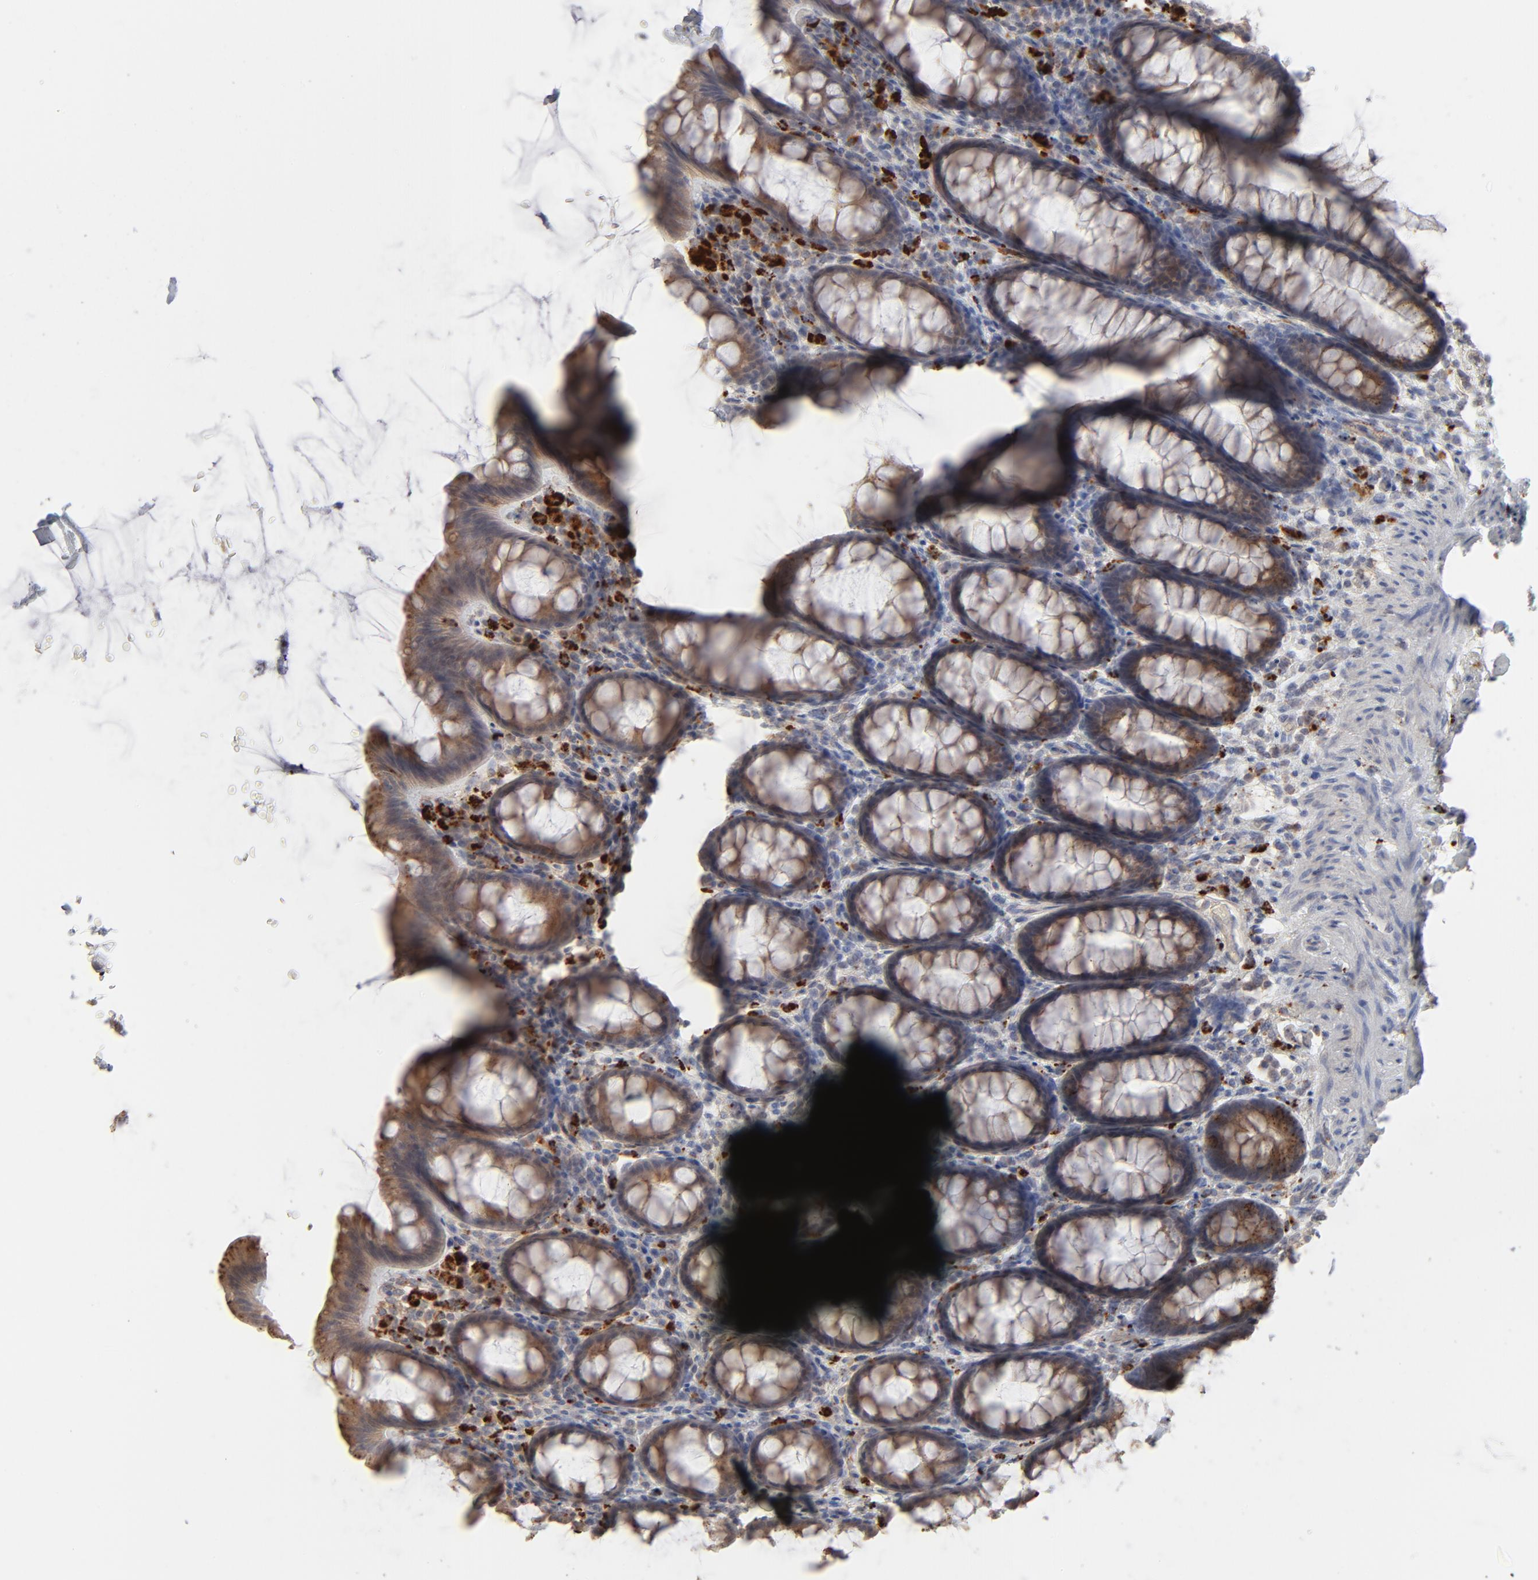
{"staining": {"intensity": "moderate", "quantity": ">75%", "location": "cytoplasmic/membranous"}, "tissue": "rectum", "cell_type": "Glandular cells", "image_type": "normal", "snomed": [{"axis": "morphology", "description": "Normal tissue, NOS"}, {"axis": "topography", "description": "Rectum"}], "caption": "Rectum stained with DAB immunohistochemistry (IHC) shows medium levels of moderate cytoplasmic/membranous staining in approximately >75% of glandular cells. The staining is performed using DAB (3,3'-diaminobenzidine) brown chromogen to label protein expression. The nuclei are counter-stained blue using hematoxylin.", "gene": "POMT2", "patient": {"sex": "male", "age": 92}}